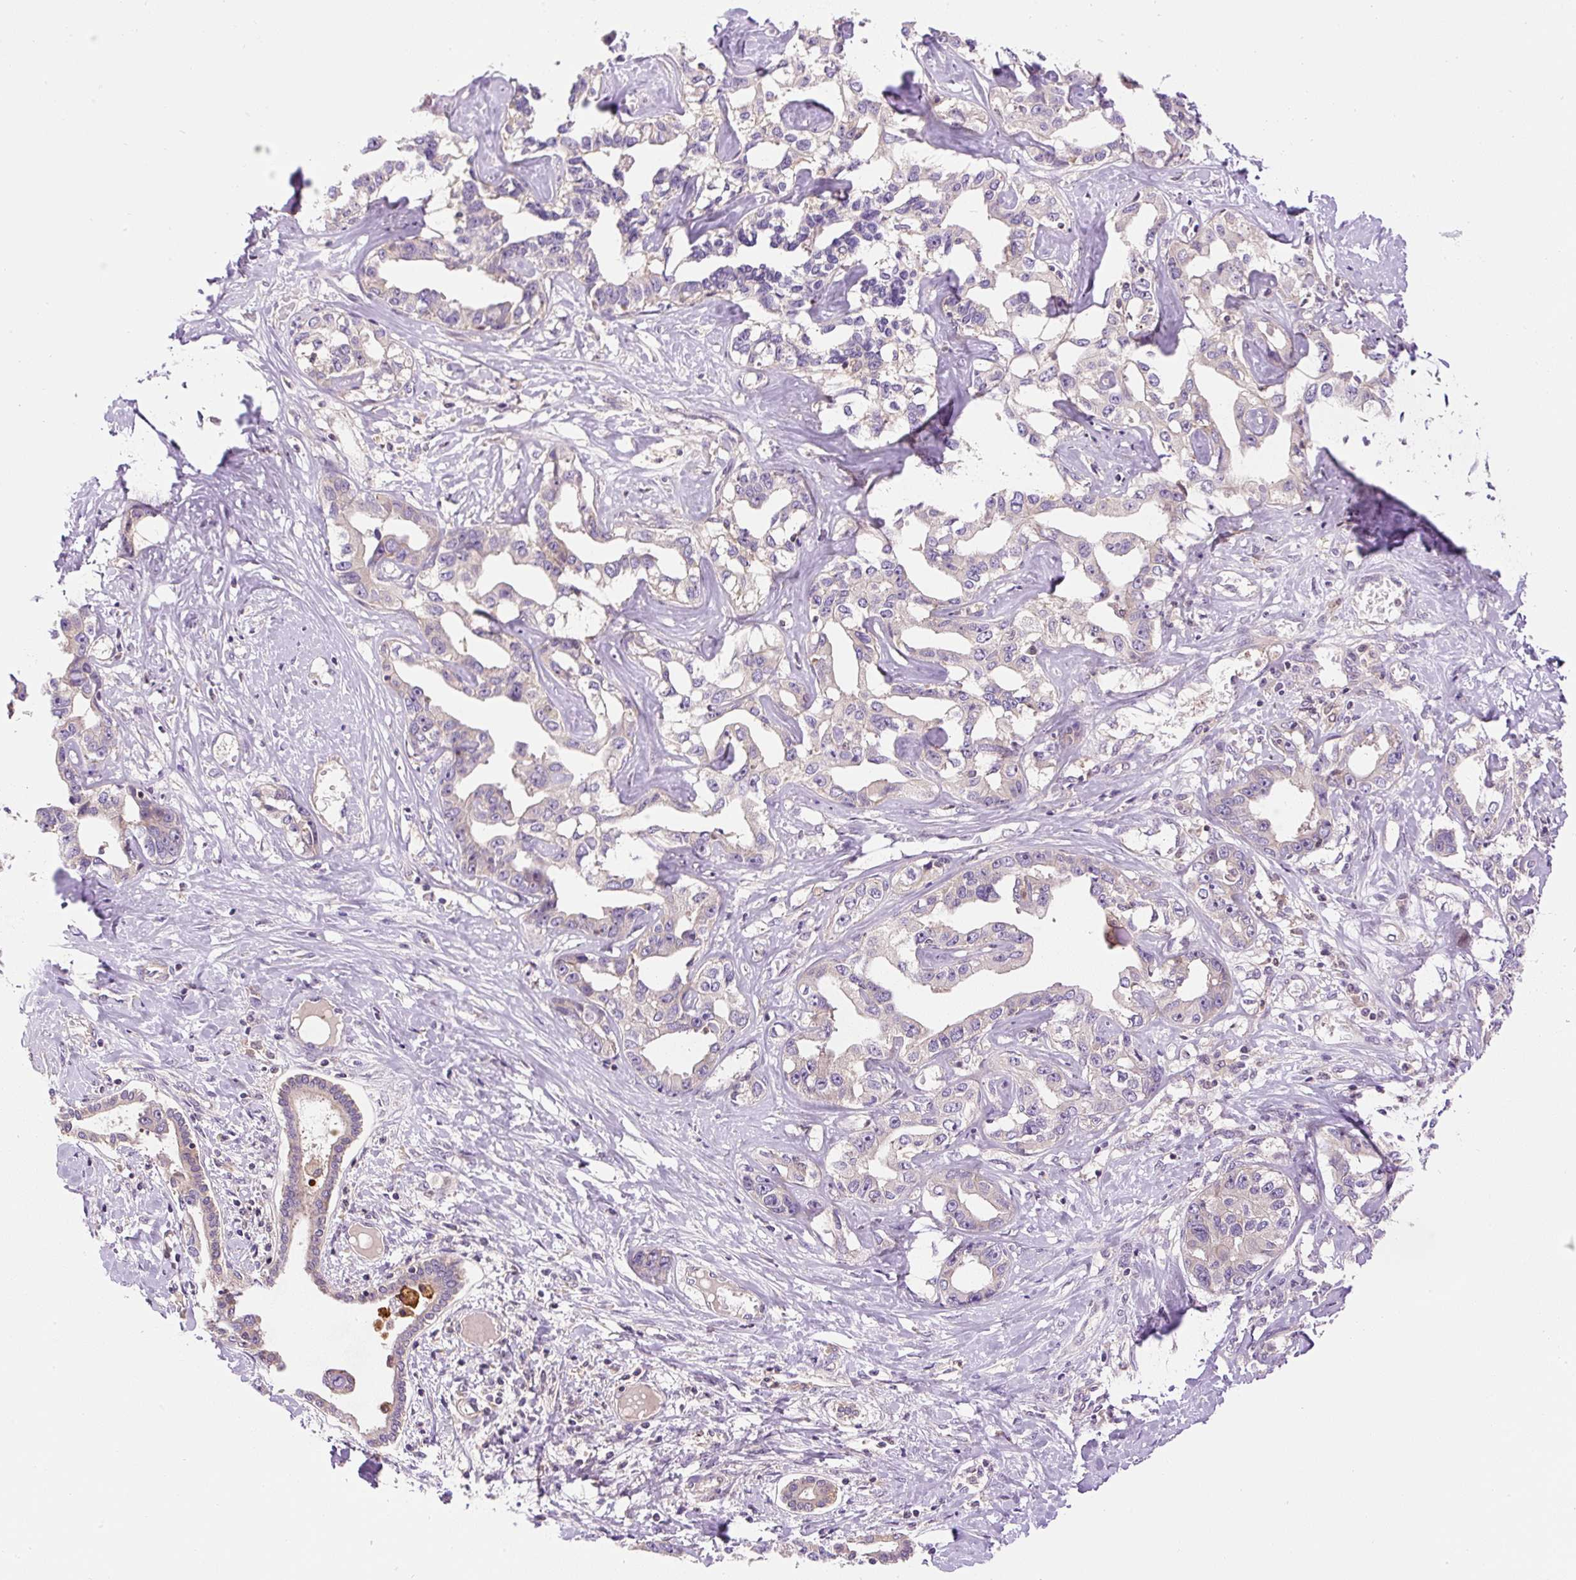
{"staining": {"intensity": "negative", "quantity": "none", "location": "none"}, "tissue": "liver cancer", "cell_type": "Tumor cells", "image_type": "cancer", "snomed": [{"axis": "morphology", "description": "Cholangiocarcinoma"}, {"axis": "topography", "description": "Liver"}], "caption": "Liver cholangiocarcinoma stained for a protein using immunohistochemistry shows no positivity tumor cells.", "gene": "CCDC28A", "patient": {"sex": "male", "age": 59}}